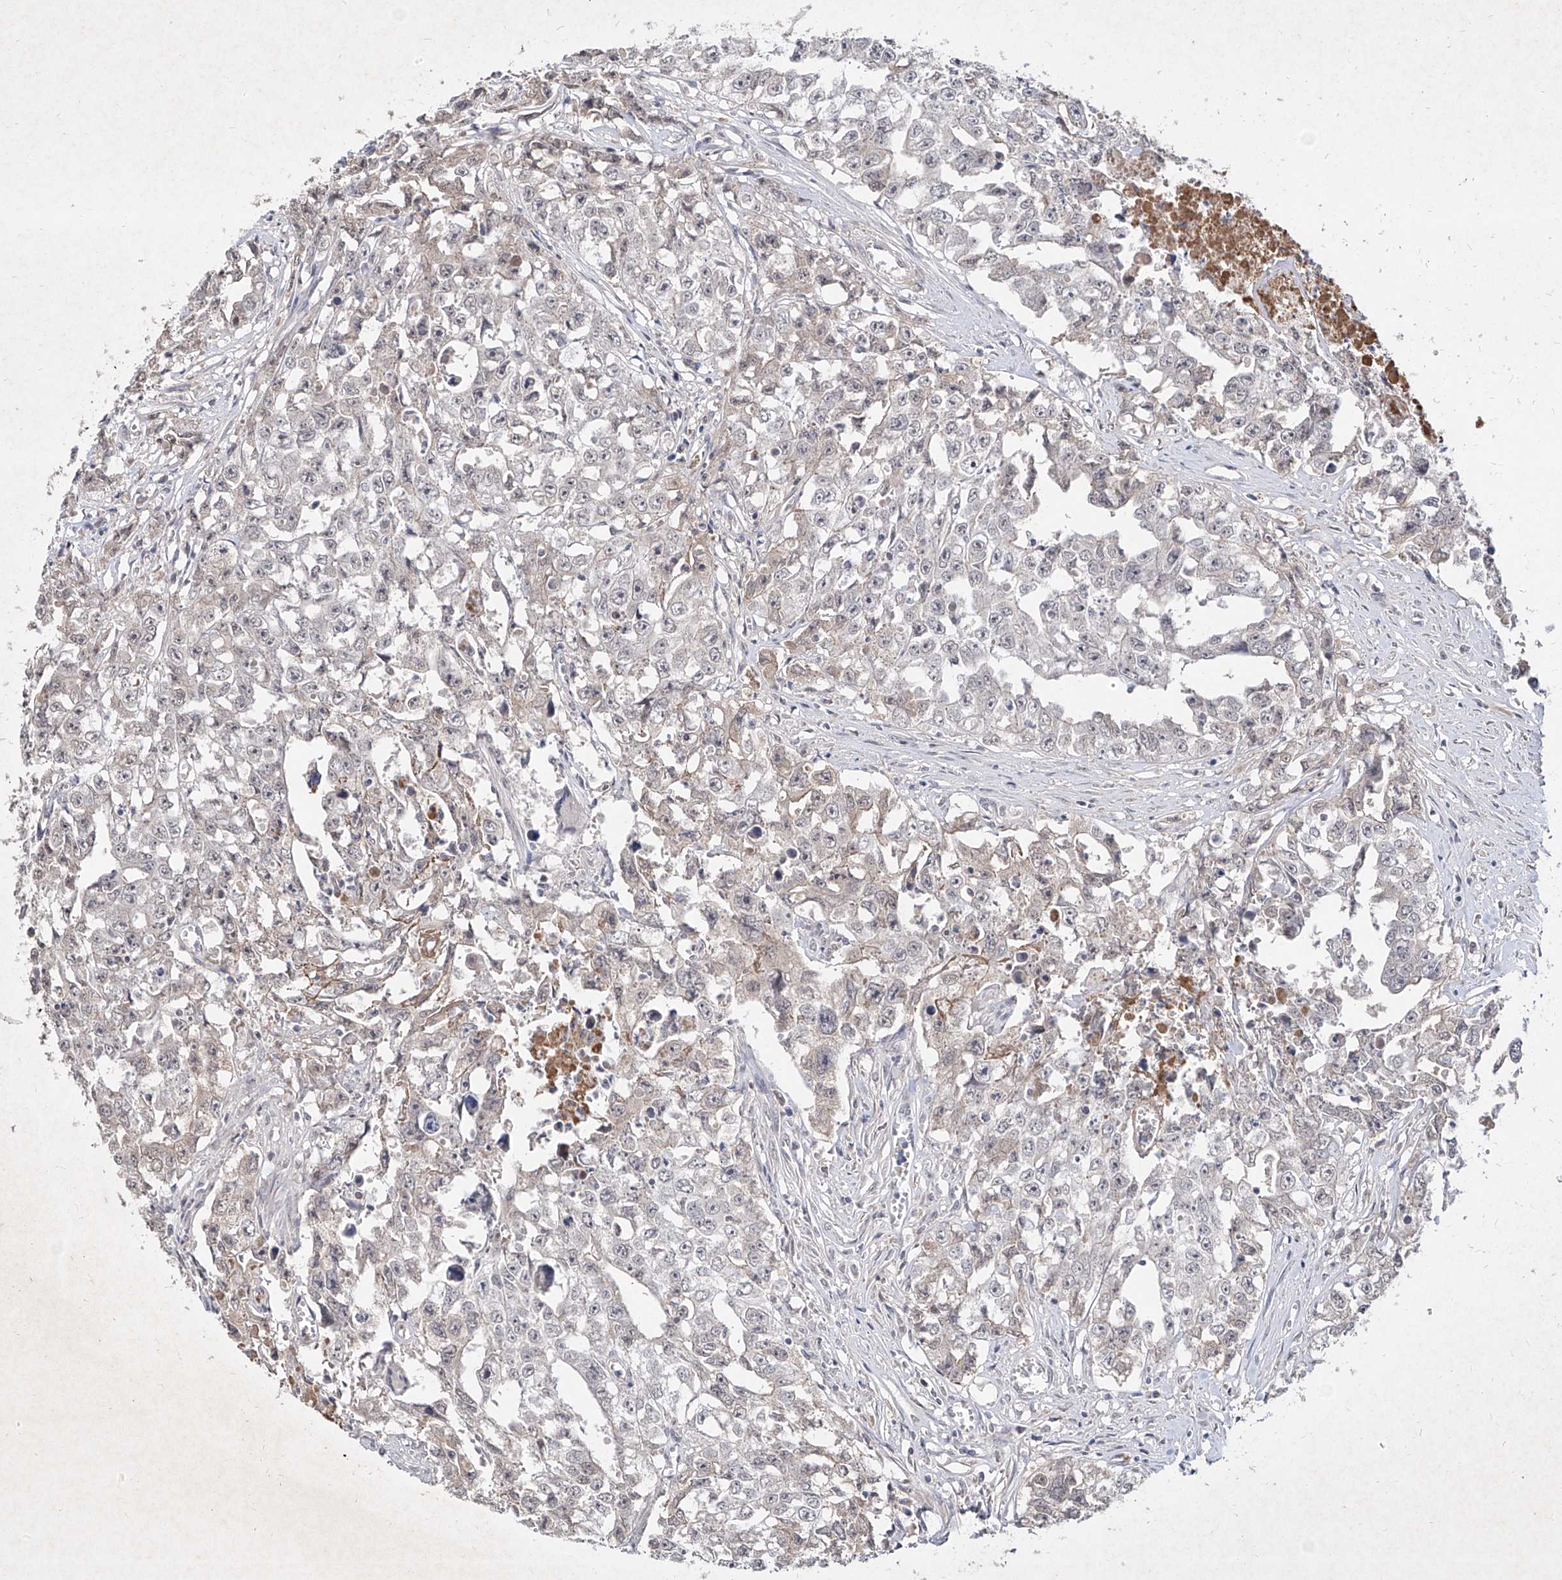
{"staining": {"intensity": "negative", "quantity": "none", "location": "none"}, "tissue": "testis cancer", "cell_type": "Tumor cells", "image_type": "cancer", "snomed": [{"axis": "morphology", "description": "Seminoma, NOS"}, {"axis": "morphology", "description": "Carcinoma, Embryonal, NOS"}, {"axis": "topography", "description": "Testis"}], "caption": "High magnification brightfield microscopy of testis cancer stained with DAB (brown) and counterstained with hematoxylin (blue): tumor cells show no significant expression. Brightfield microscopy of immunohistochemistry (IHC) stained with DAB (brown) and hematoxylin (blue), captured at high magnification.", "gene": "C4A", "patient": {"sex": "male", "age": 43}}